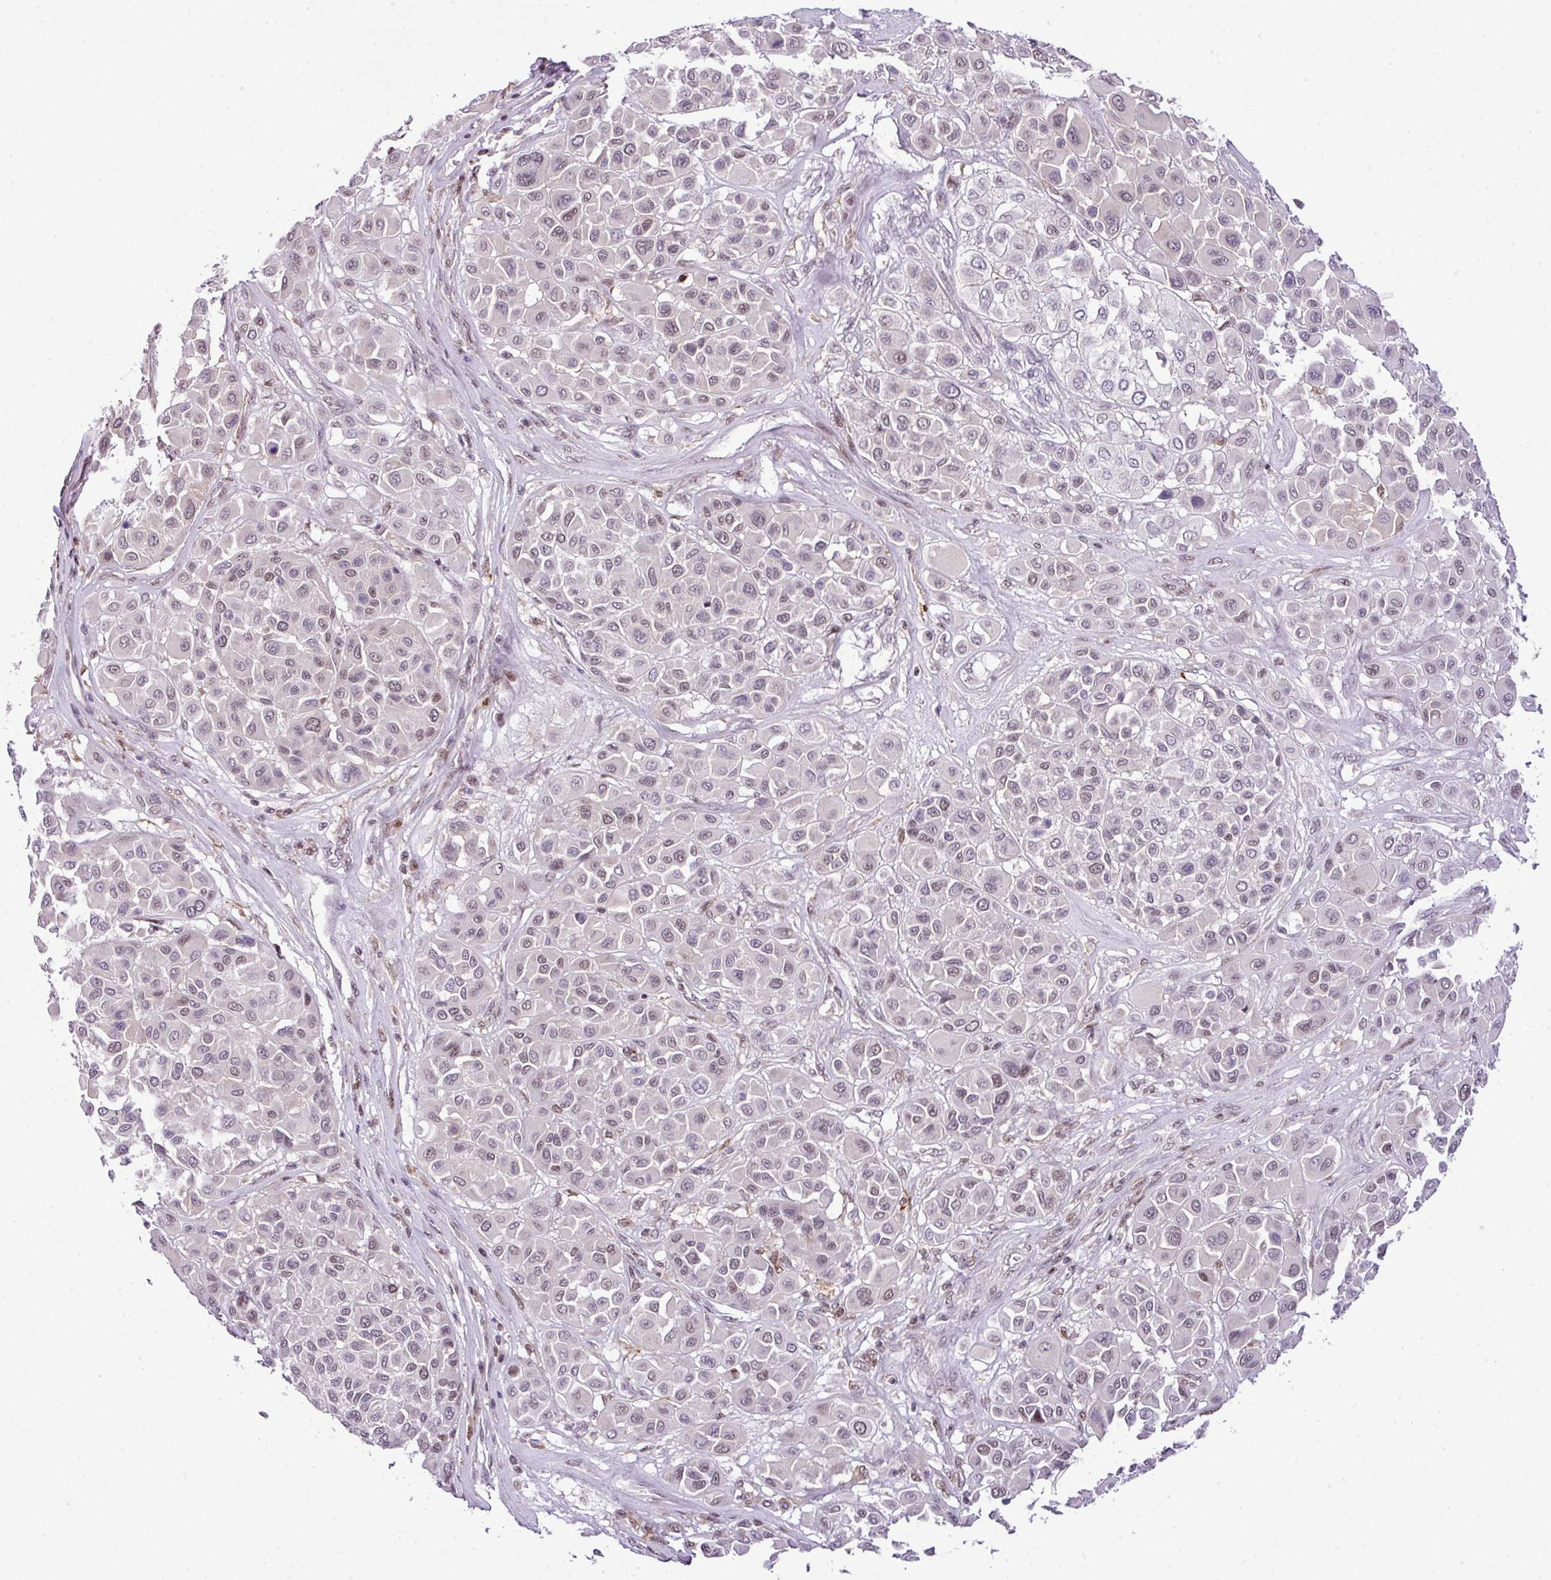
{"staining": {"intensity": "negative", "quantity": "none", "location": "none"}, "tissue": "melanoma", "cell_type": "Tumor cells", "image_type": "cancer", "snomed": [{"axis": "morphology", "description": "Malignant melanoma, Metastatic site"}, {"axis": "topography", "description": "Soft tissue"}], "caption": "Immunohistochemistry of human malignant melanoma (metastatic site) exhibits no positivity in tumor cells.", "gene": "CCDC137", "patient": {"sex": "male", "age": 41}}